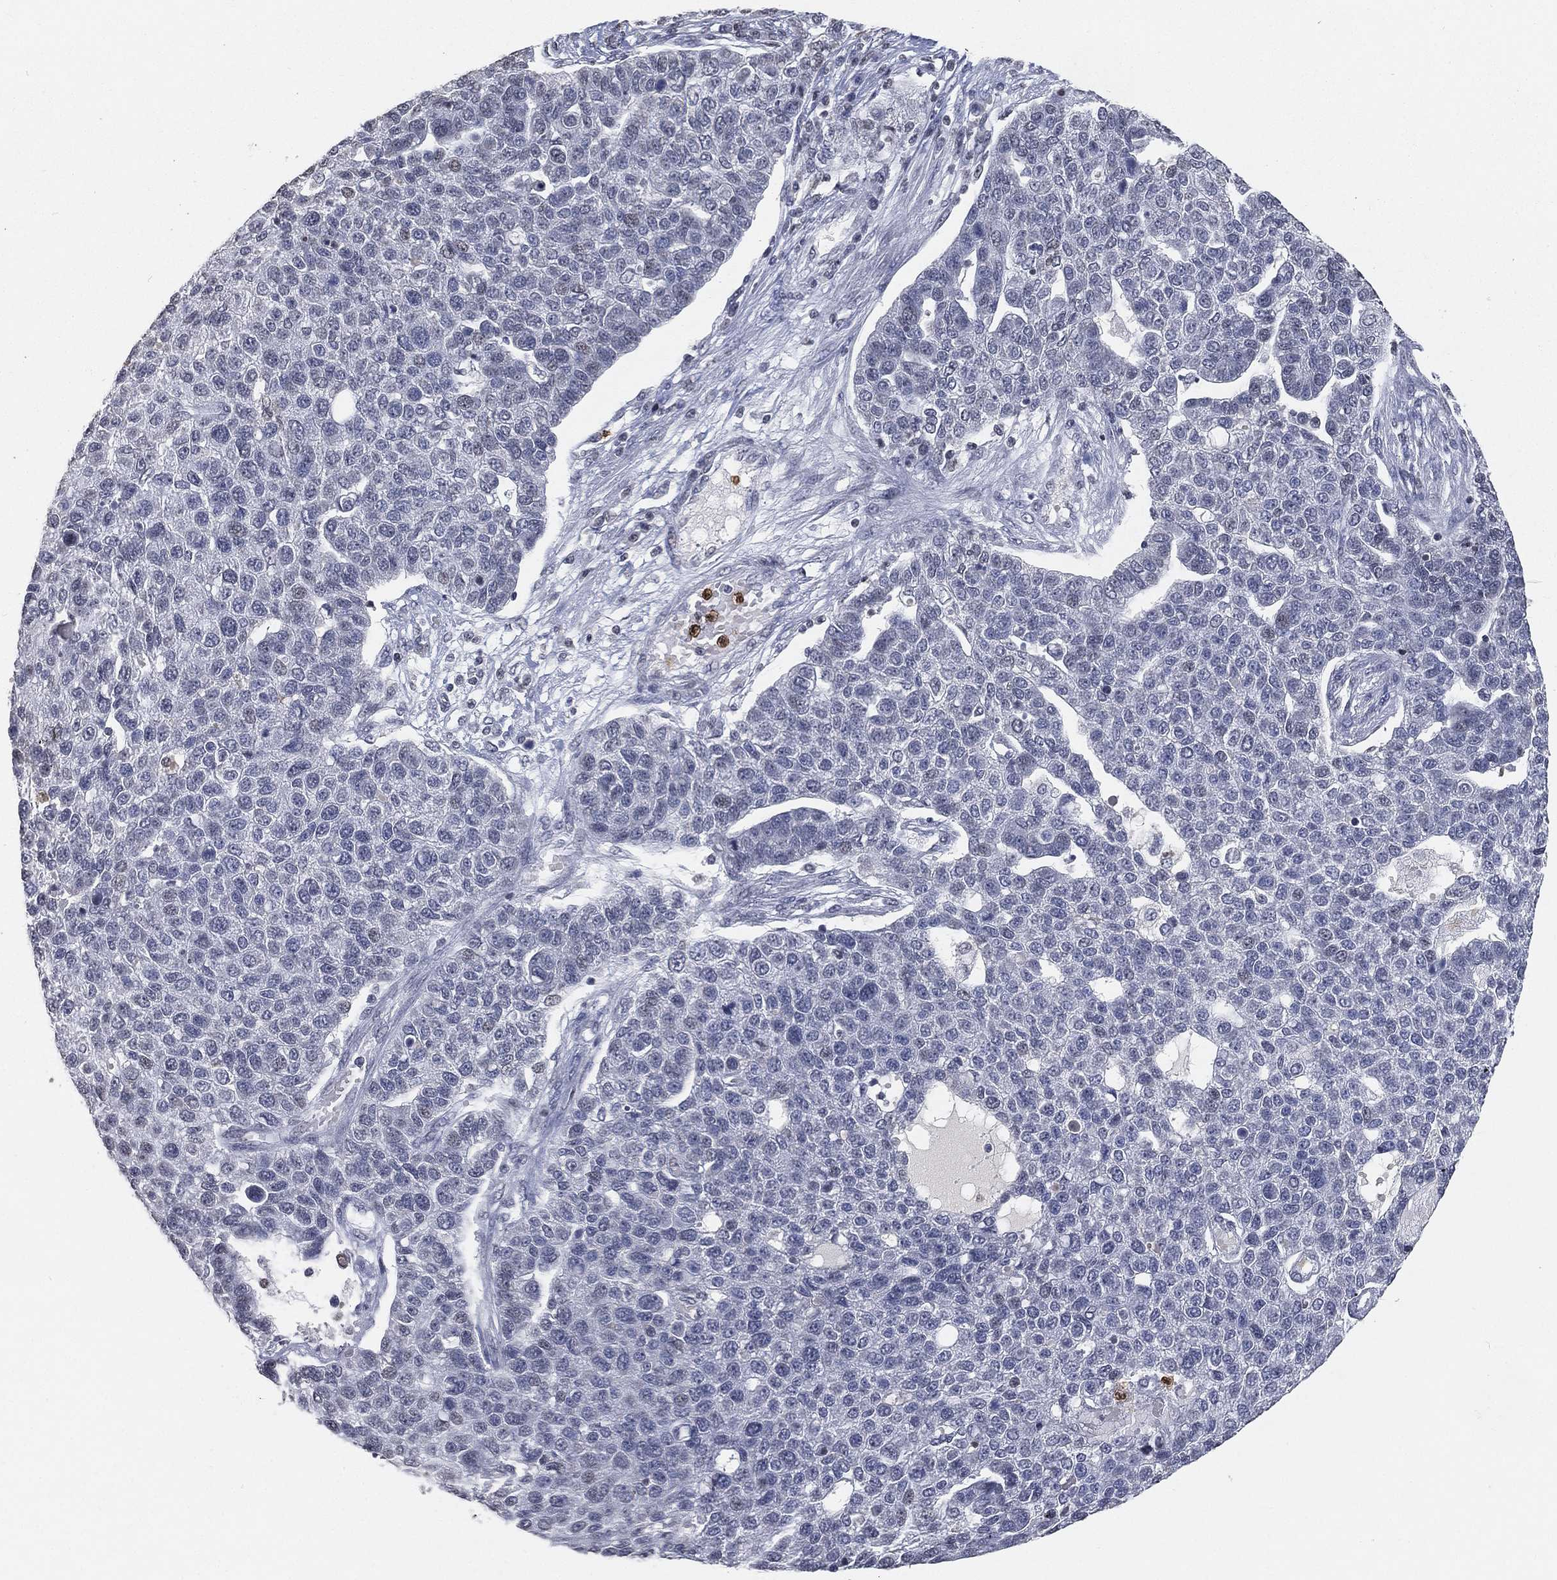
{"staining": {"intensity": "negative", "quantity": "none", "location": "none"}, "tissue": "pancreatic cancer", "cell_type": "Tumor cells", "image_type": "cancer", "snomed": [{"axis": "morphology", "description": "Adenocarcinoma, NOS"}, {"axis": "topography", "description": "Pancreas"}], "caption": "DAB immunohistochemical staining of human pancreatic cancer displays no significant positivity in tumor cells.", "gene": "ARG1", "patient": {"sex": "female", "age": 61}}